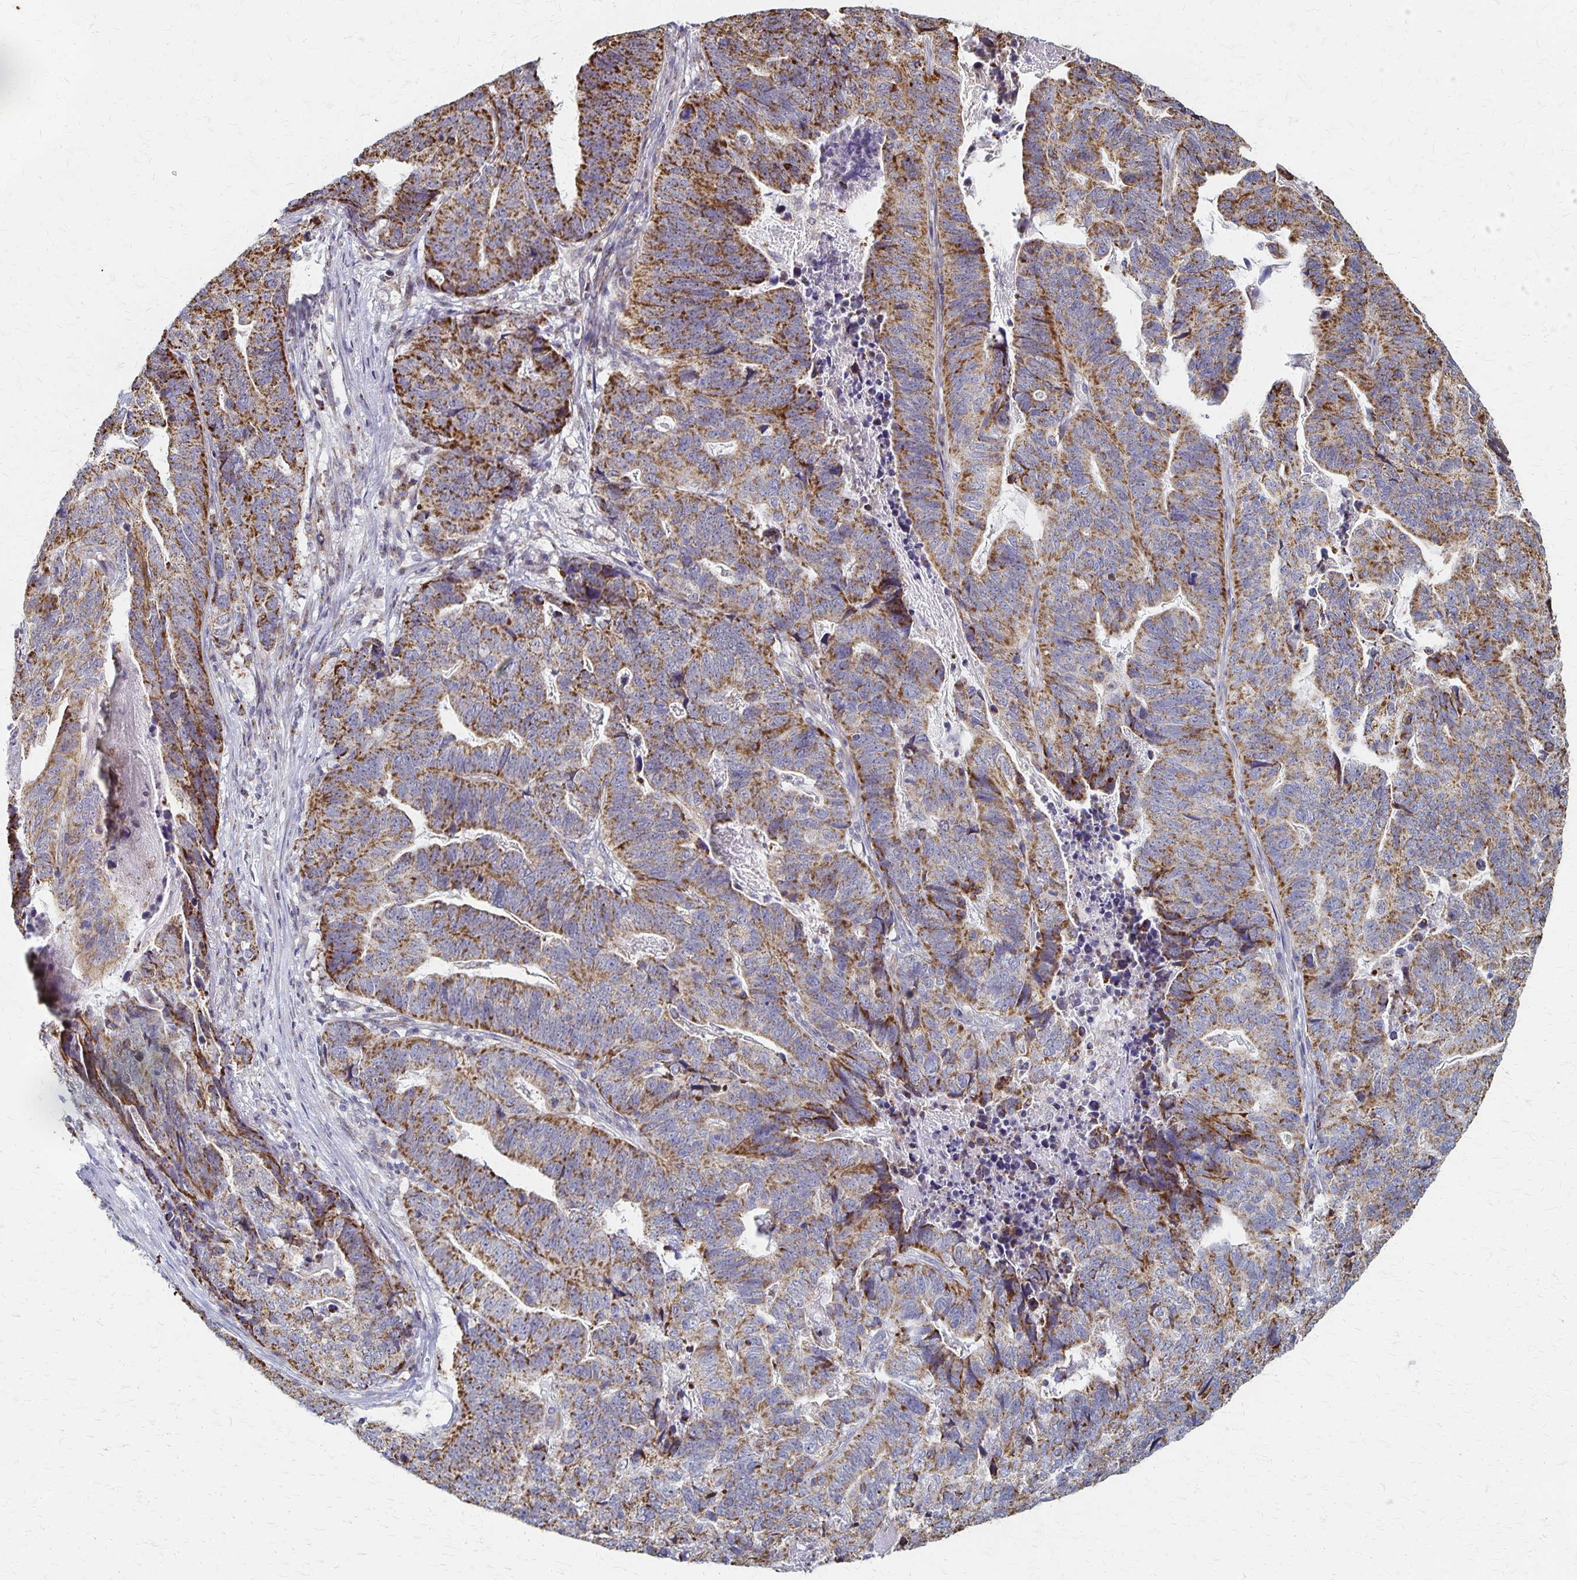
{"staining": {"intensity": "strong", "quantity": "25%-75%", "location": "cytoplasmic/membranous"}, "tissue": "stomach cancer", "cell_type": "Tumor cells", "image_type": "cancer", "snomed": [{"axis": "morphology", "description": "Adenocarcinoma, NOS"}, {"axis": "topography", "description": "Stomach, upper"}], "caption": "Immunohistochemistry (IHC) micrograph of adenocarcinoma (stomach) stained for a protein (brown), which displays high levels of strong cytoplasmic/membranous expression in about 25%-75% of tumor cells.", "gene": "DYRK4", "patient": {"sex": "female", "age": 67}}